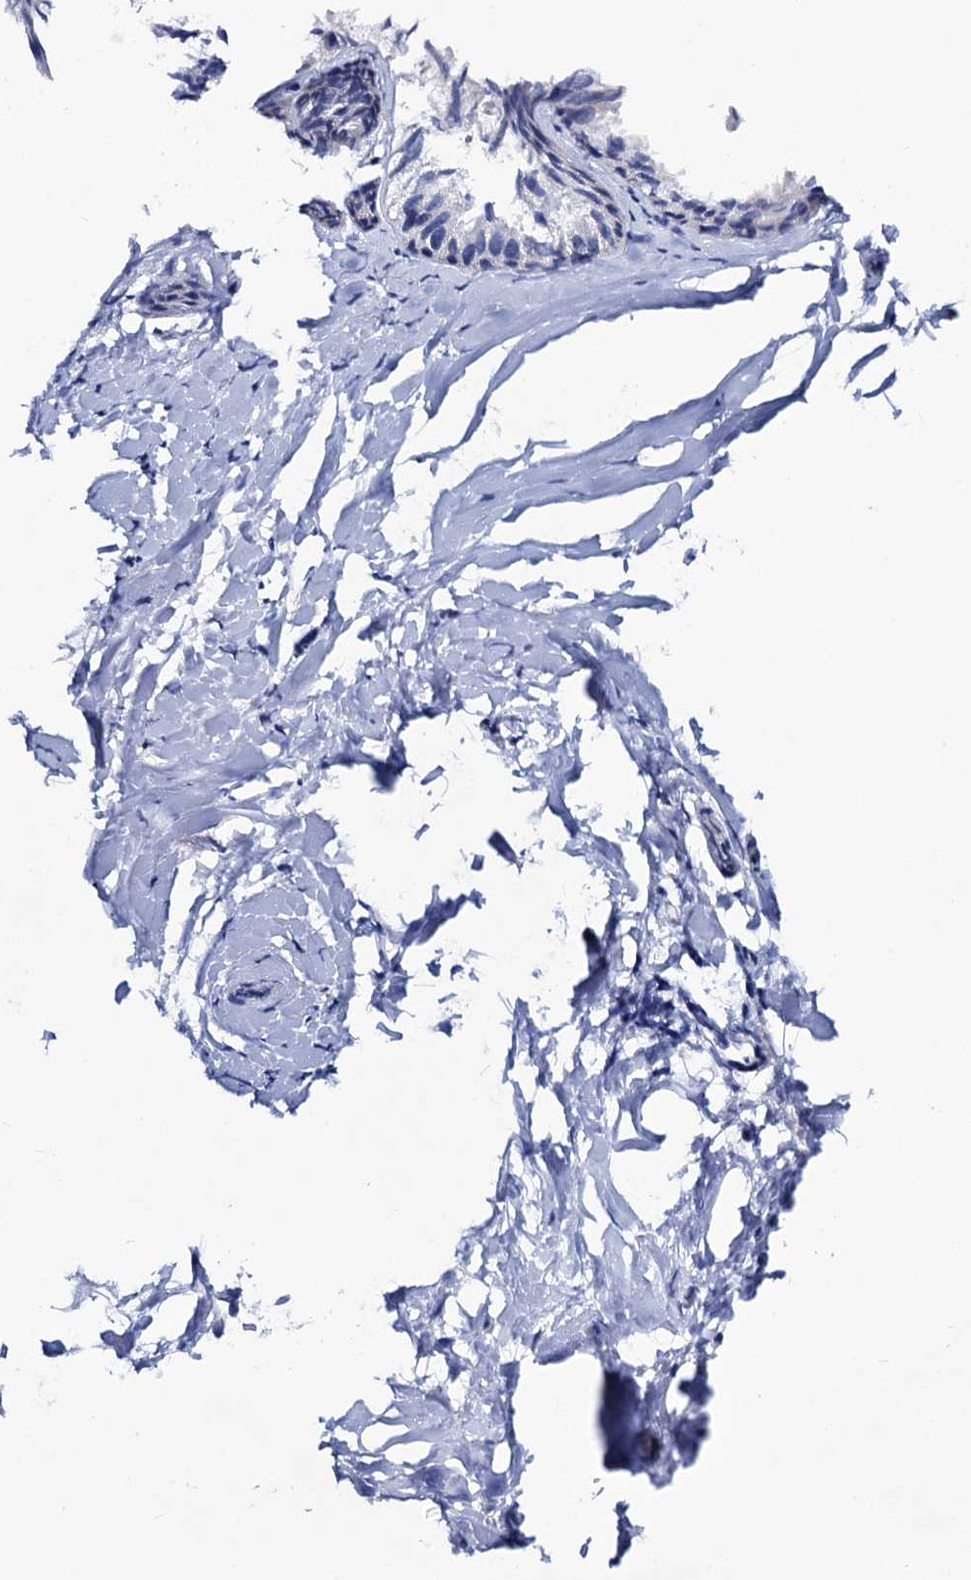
{"staining": {"intensity": "negative", "quantity": "none", "location": "none"}, "tissue": "adipose tissue", "cell_type": "Adipocytes", "image_type": "normal", "snomed": [{"axis": "morphology", "description": "Normal tissue, NOS"}, {"axis": "morphology", "description": "Fibrosis, NOS"}, {"axis": "topography", "description": "Breast"}, {"axis": "topography", "description": "Adipose tissue"}], "caption": "DAB (3,3'-diaminobenzidine) immunohistochemical staining of normal human adipose tissue reveals no significant expression in adipocytes. (DAB (3,3'-diaminobenzidine) immunohistochemistry (IHC) with hematoxylin counter stain).", "gene": "C16orf87", "patient": {"sex": "female", "age": 39}}